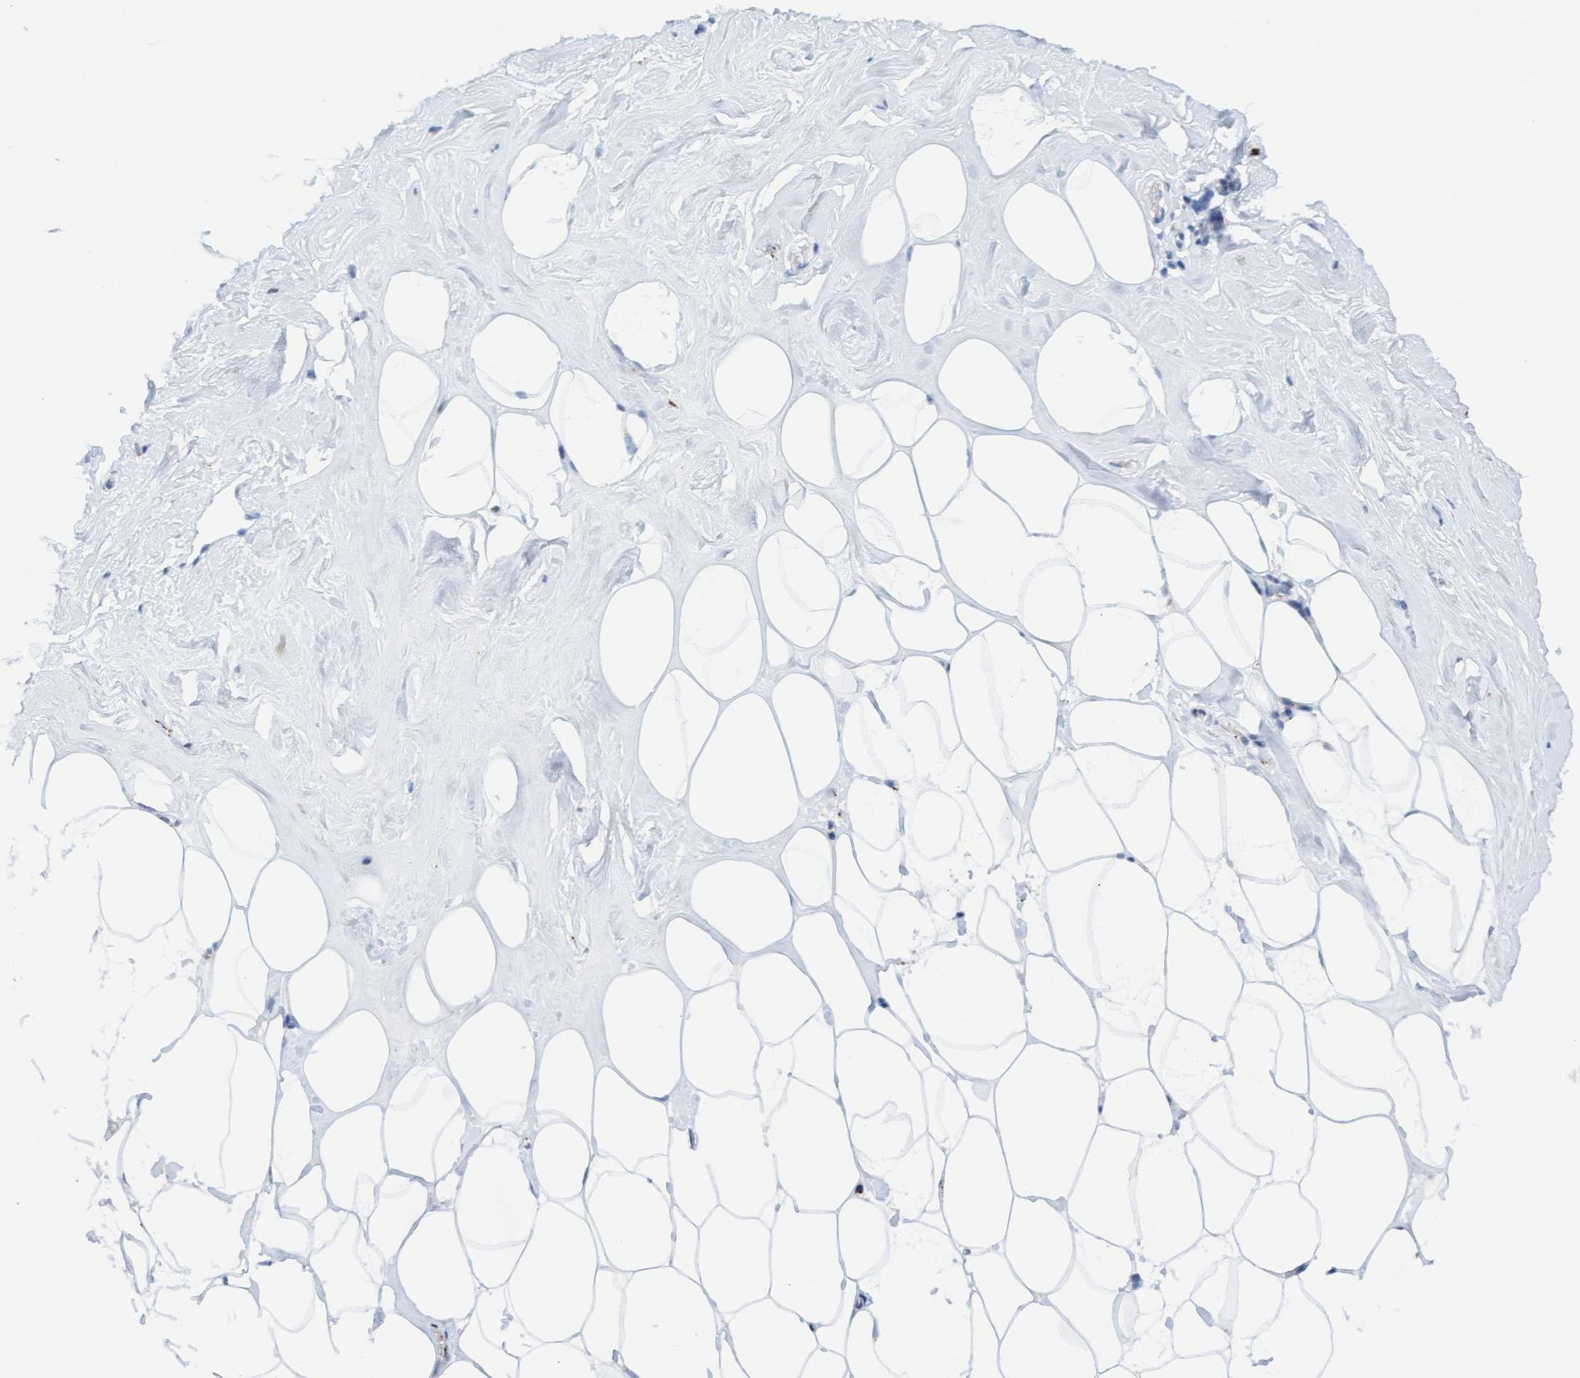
{"staining": {"intensity": "negative", "quantity": "none", "location": "none"}, "tissue": "adipose tissue", "cell_type": "Adipocytes", "image_type": "normal", "snomed": [{"axis": "morphology", "description": "Normal tissue, NOS"}, {"axis": "morphology", "description": "Fibrosis, NOS"}, {"axis": "topography", "description": "Breast"}, {"axis": "topography", "description": "Adipose tissue"}], "caption": "Immunohistochemistry (IHC) of unremarkable human adipose tissue shows no staining in adipocytes.", "gene": "SGSH", "patient": {"sex": "female", "age": 39}}